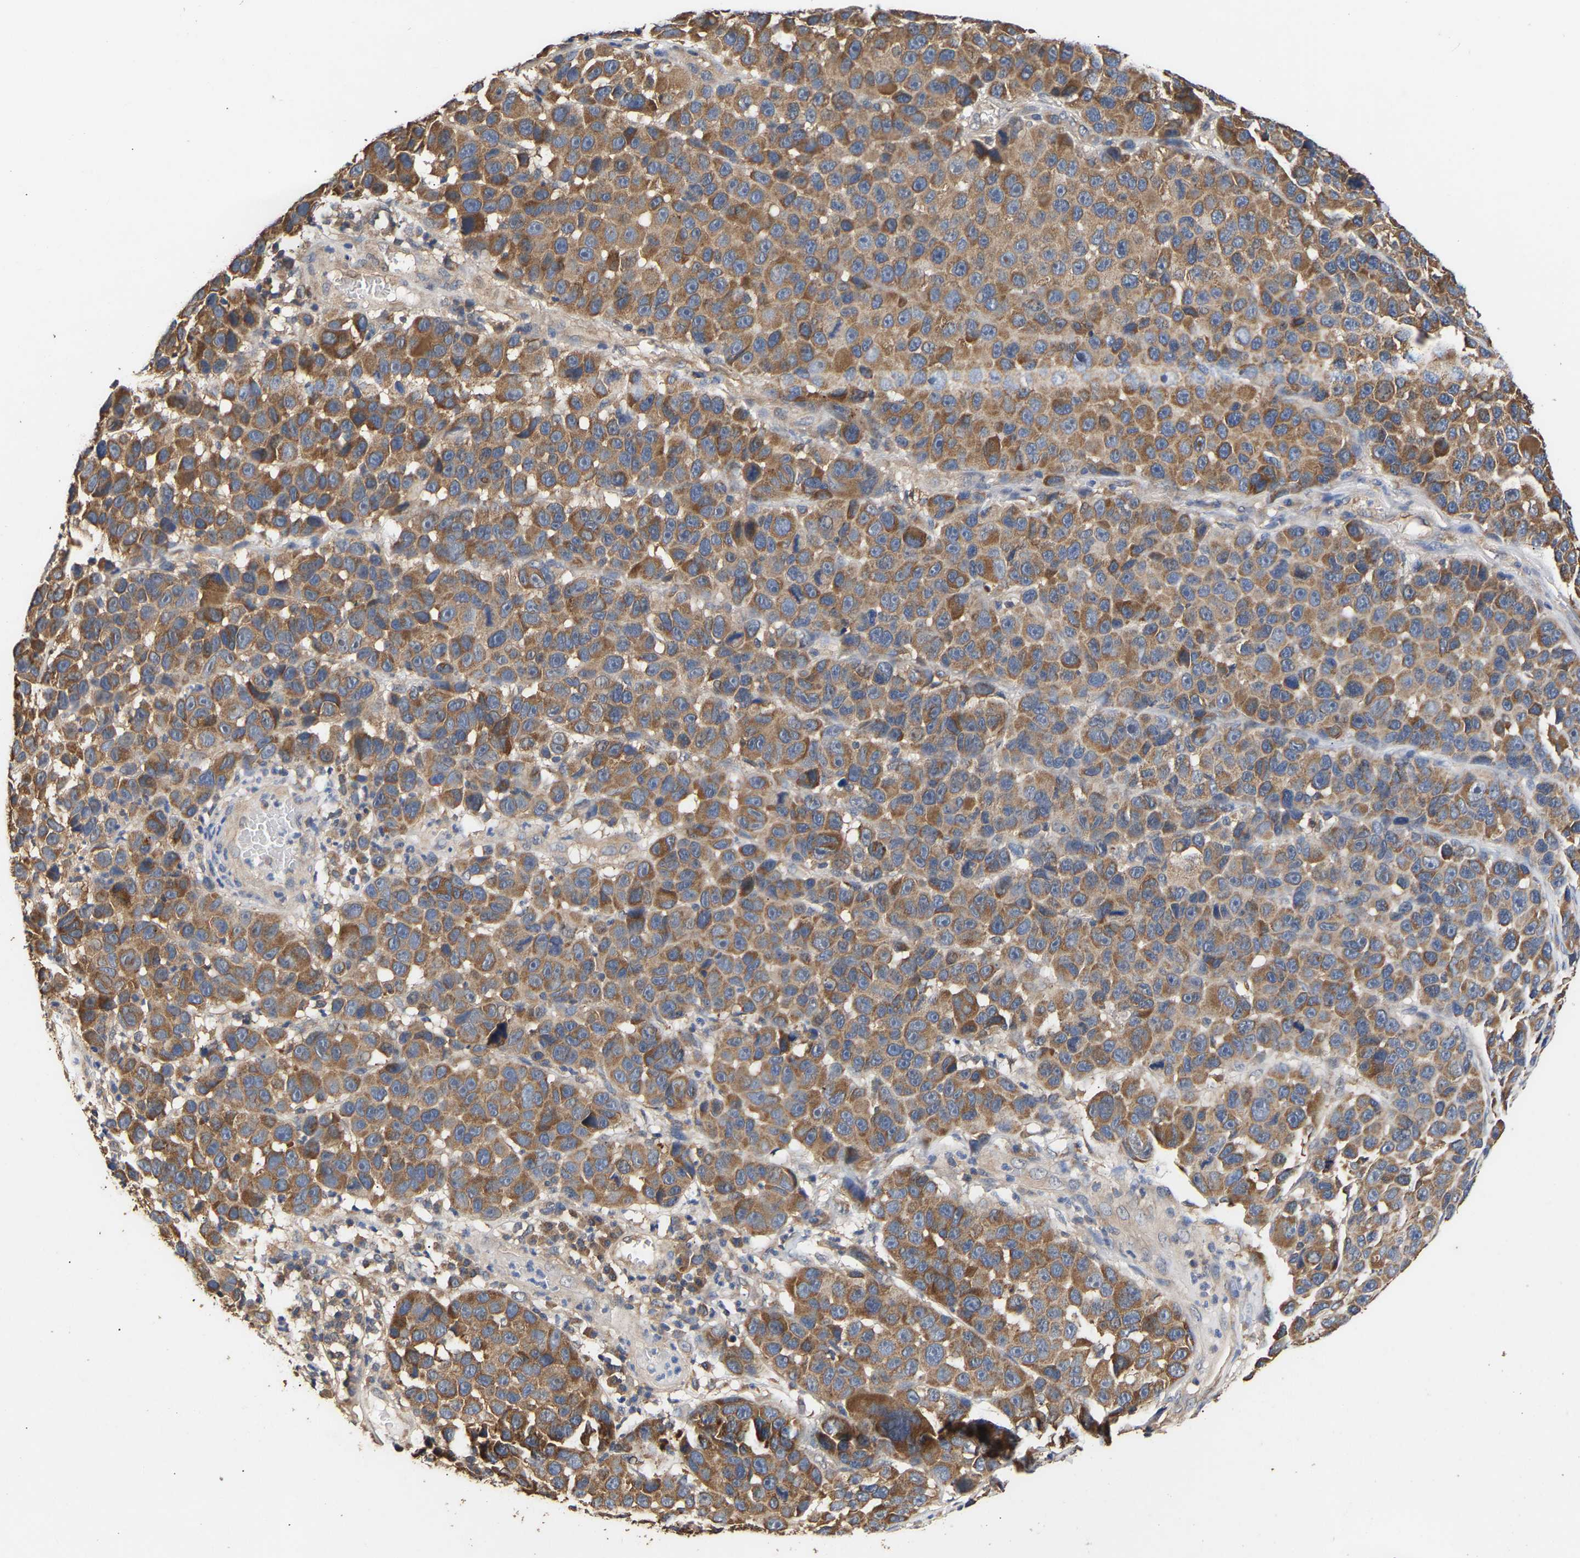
{"staining": {"intensity": "moderate", "quantity": ">75%", "location": "cytoplasmic/membranous"}, "tissue": "melanoma", "cell_type": "Tumor cells", "image_type": "cancer", "snomed": [{"axis": "morphology", "description": "Malignant melanoma, NOS"}, {"axis": "topography", "description": "Skin"}], "caption": "Immunohistochemistry (IHC) photomicrograph of neoplastic tissue: malignant melanoma stained using immunohistochemistry demonstrates medium levels of moderate protein expression localized specifically in the cytoplasmic/membranous of tumor cells, appearing as a cytoplasmic/membranous brown color.", "gene": "ZNF26", "patient": {"sex": "male", "age": 53}}